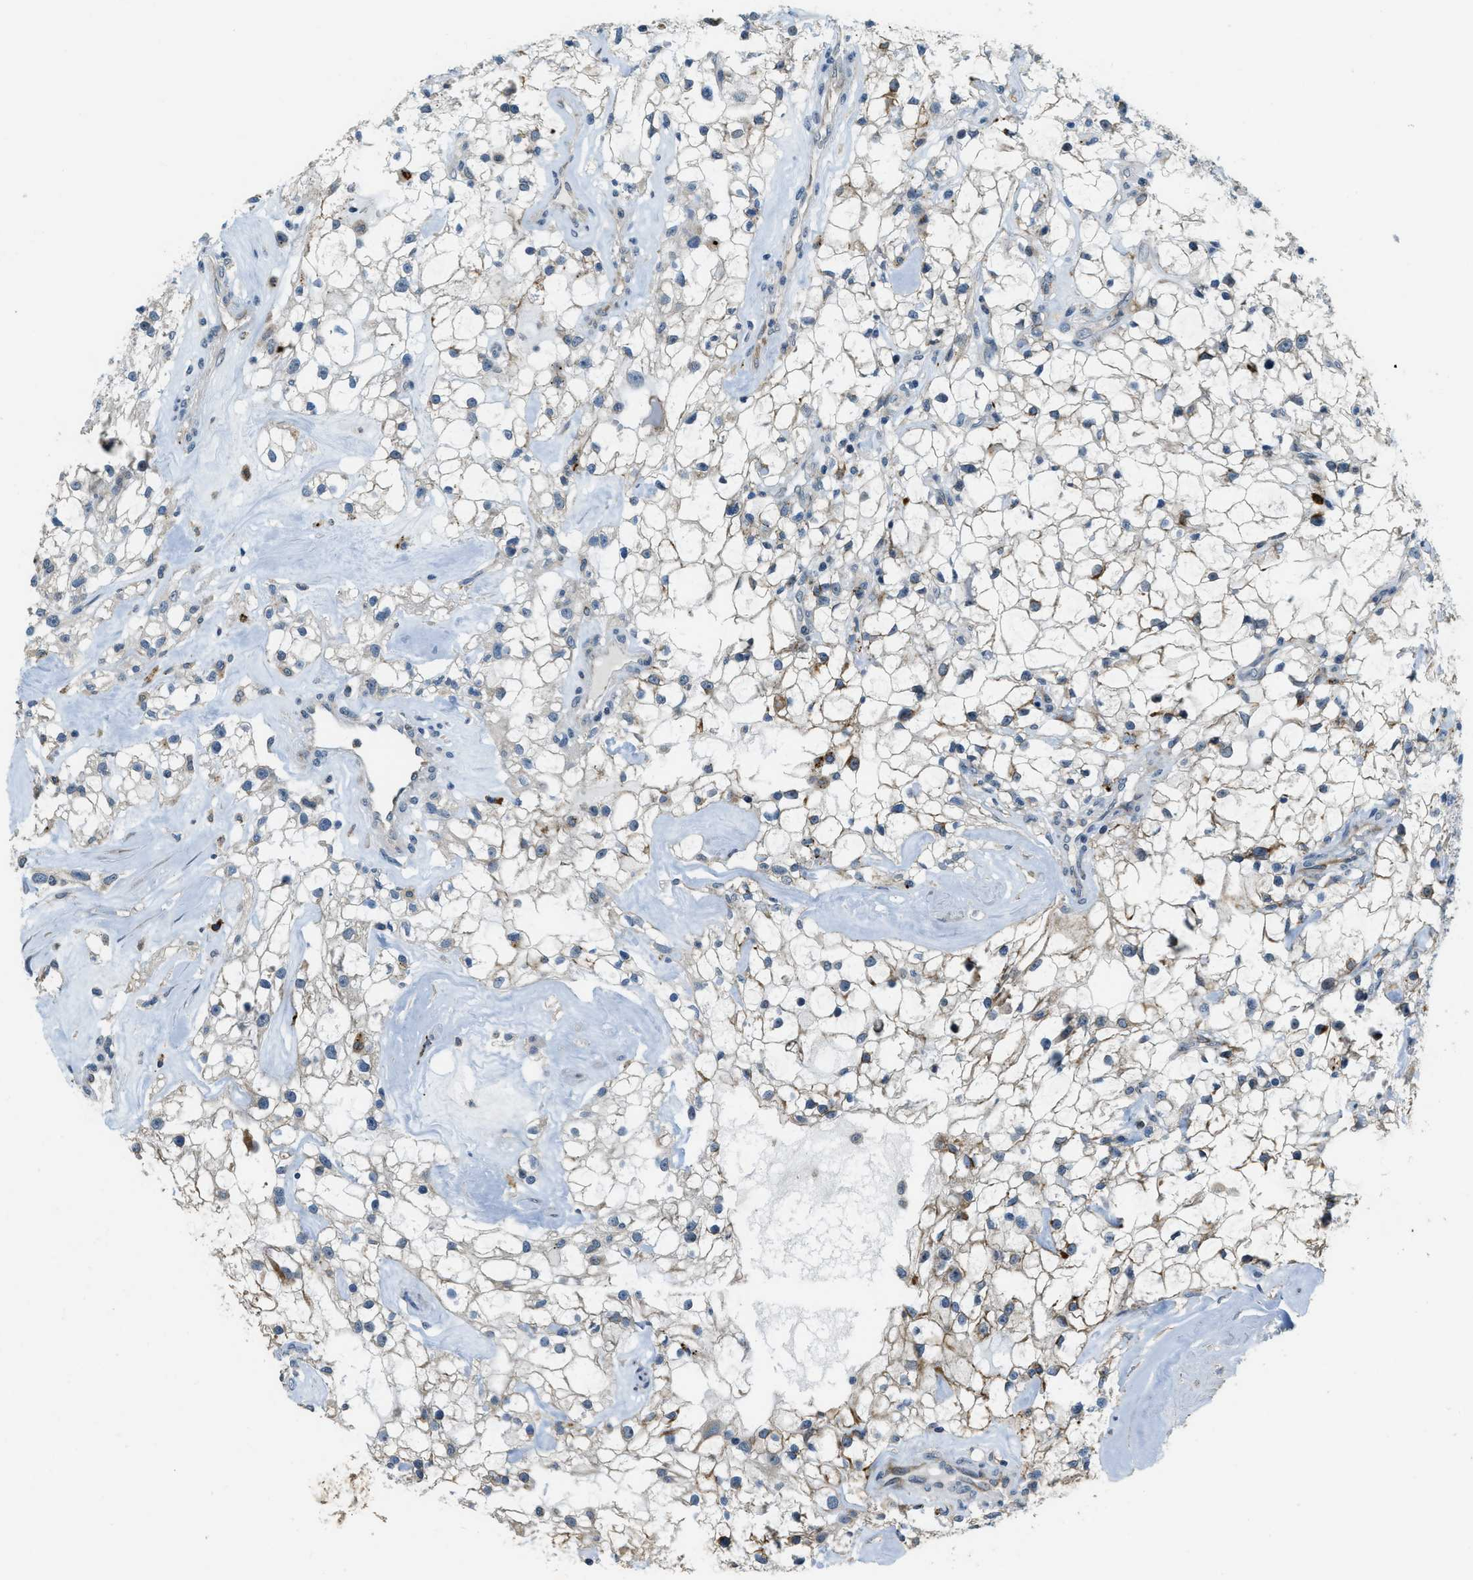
{"staining": {"intensity": "moderate", "quantity": "<25%", "location": "cytoplasmic/membranous"}, "tissue": "renal cancer", "cell_type": "Tumor cells", "image_type": "cancer", "snomed": [{"axis": "morphology", "description": "Adenocarcinoma, NOS"}, {"axis": "topography", "description": "Kidney"}], "caption": "Renal cancer was stained to show a protein in brown. There is low levels of moderate cytoplasmic/membranous expression in approximately <25% of tumor cells.", "gene": "HERC2", "patient": {"sex": "female", "age": 60}}